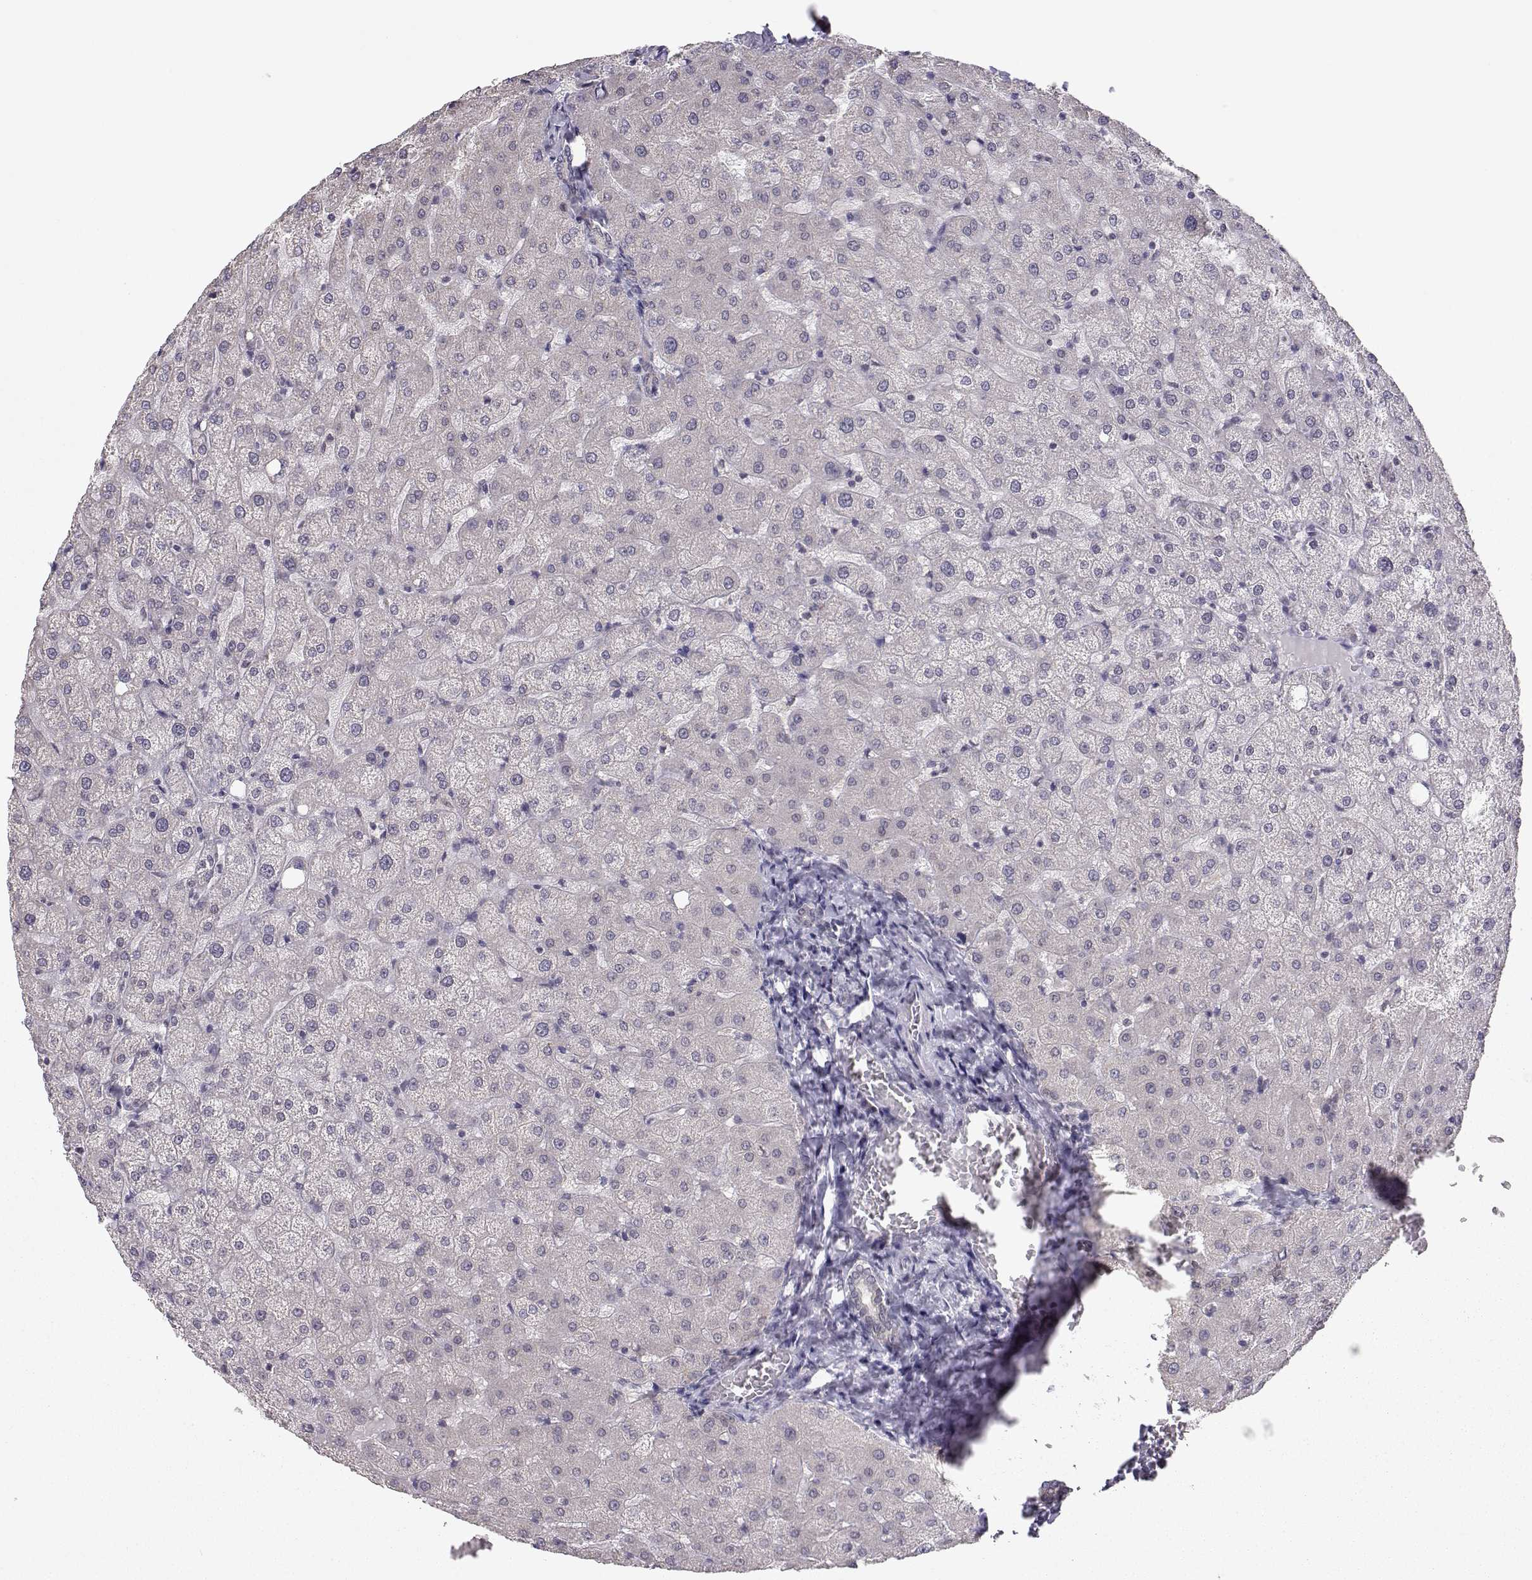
{"staining": {"intensity": "negative", "quantity": "none", "location": "none"}, "tissue": "liver", "cell_type": "Cholangiocytes", "image_type": "normal", "snomed": [{"axis": "morphology", "description": "Normal tissue, NOS"}, {"axis": "topography", "description": "Liver"}], "caption": "This is a photomicrograph of IHC staining of benign liver, which shows no expression in cholangiocytes. (DAB IHC visualized using brightfield microscopy, high magnification).", "gene": "KIF13B", "patient": {"sex": "female", "age": 50}}